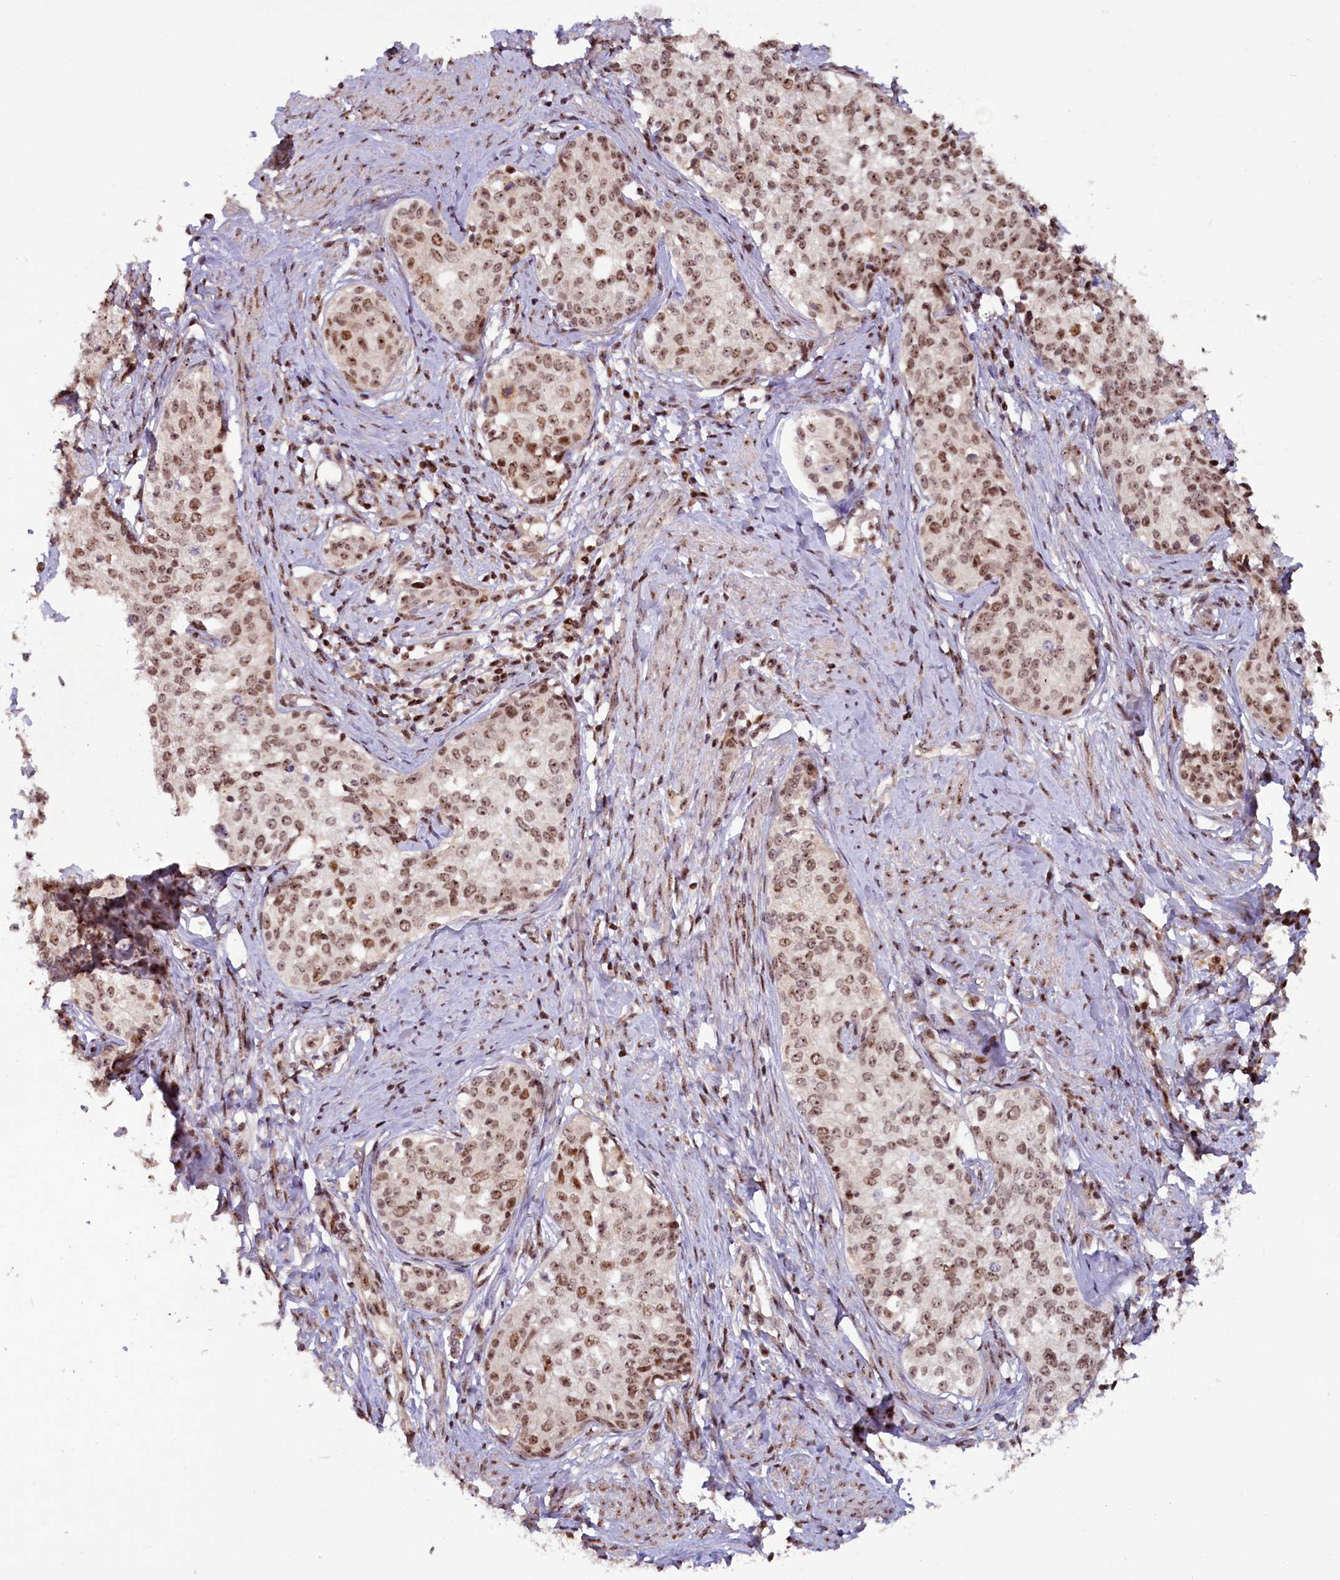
{"staining": {"intensity": "moderate", "quantity": ">75%", "location": "nuclear"}, "tissue": "cervical cancer", "cell_type": "Tumor cells", "image_type": "cancer", "snomed": [{"axis": "morphology", "description": "Squamous cell carcinoma, NOS"}, {"axis": "morphology", "description": "Adenocarcinoma, NOS"}, {"axis": "topography", "description": "Cervix"}], "caption": "IHC staining of cervical adenocarcinoma, which displays medium levels of moderate nuclear staining in about >75% of tumor cells indicating moderate nuclear protein positivity. The staining was performed using DAB (3,3'-diaminobenzidine) (brown) for protein detection and nuclei were counterstained in hematoxylin (blue).", "gene": "TCOF1", "patient": {"sex": "female", "age": 52}}